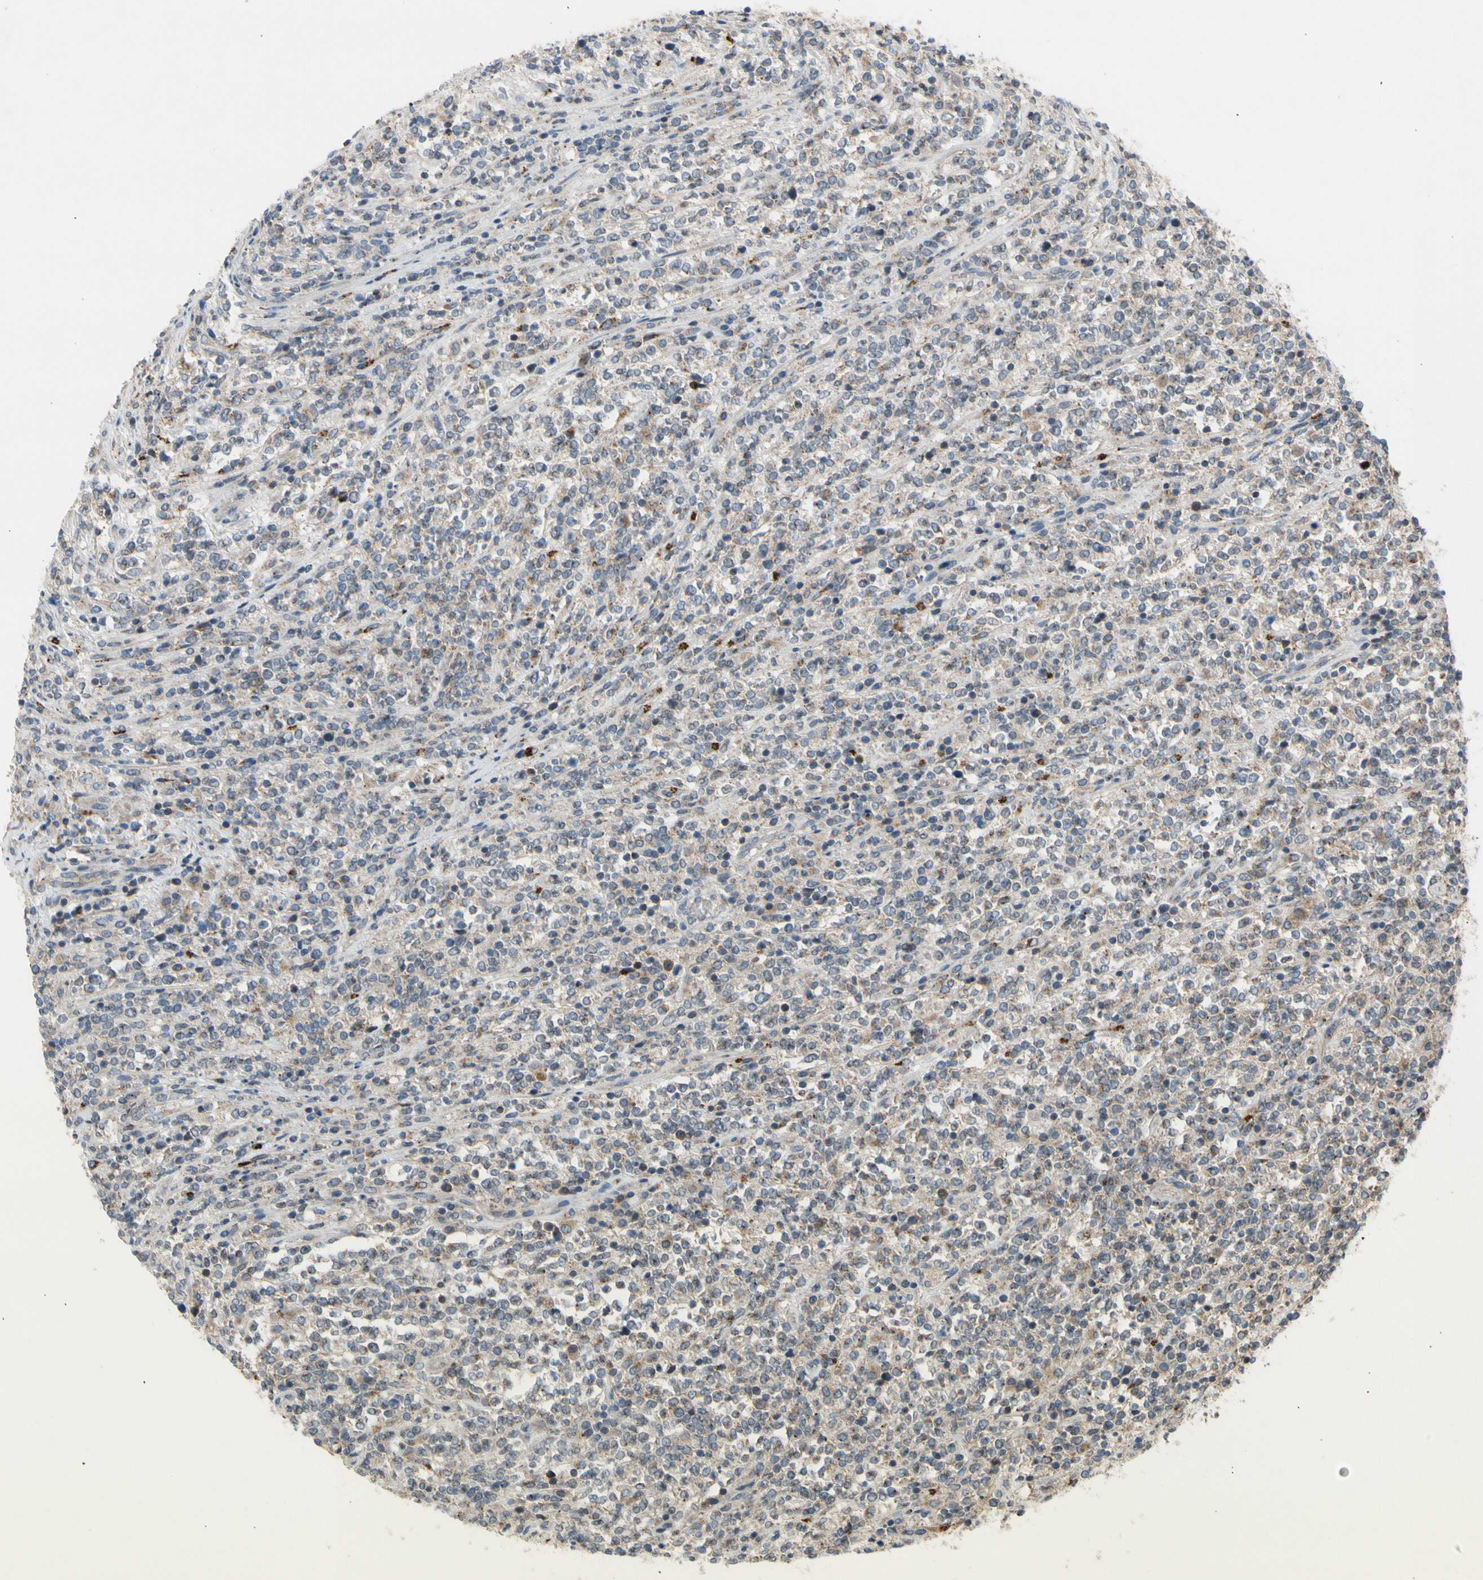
{"staining": {"intensity": "weak", "quantity": "25%-75%", "location": "cytoplasmic/membranous"}, "tissue": "lymphoma", "cell_type": "Tumor cells", "image_type": "cancer", "snomed": [{"axis": "morphology", "description": "Malignant lymphoma, non-Hodgkin's type, High grade"}, {"axis": "topography", "description": "Soft tissue"}], "caption": "This micrograph shows IHC staining of lymphoma, with low weak cytoplasmic/membranous positivity in approximately 25%-75% of tumor cells.", "gene": "GALNT5", "patient": {"sex": "male", "age": 18}}